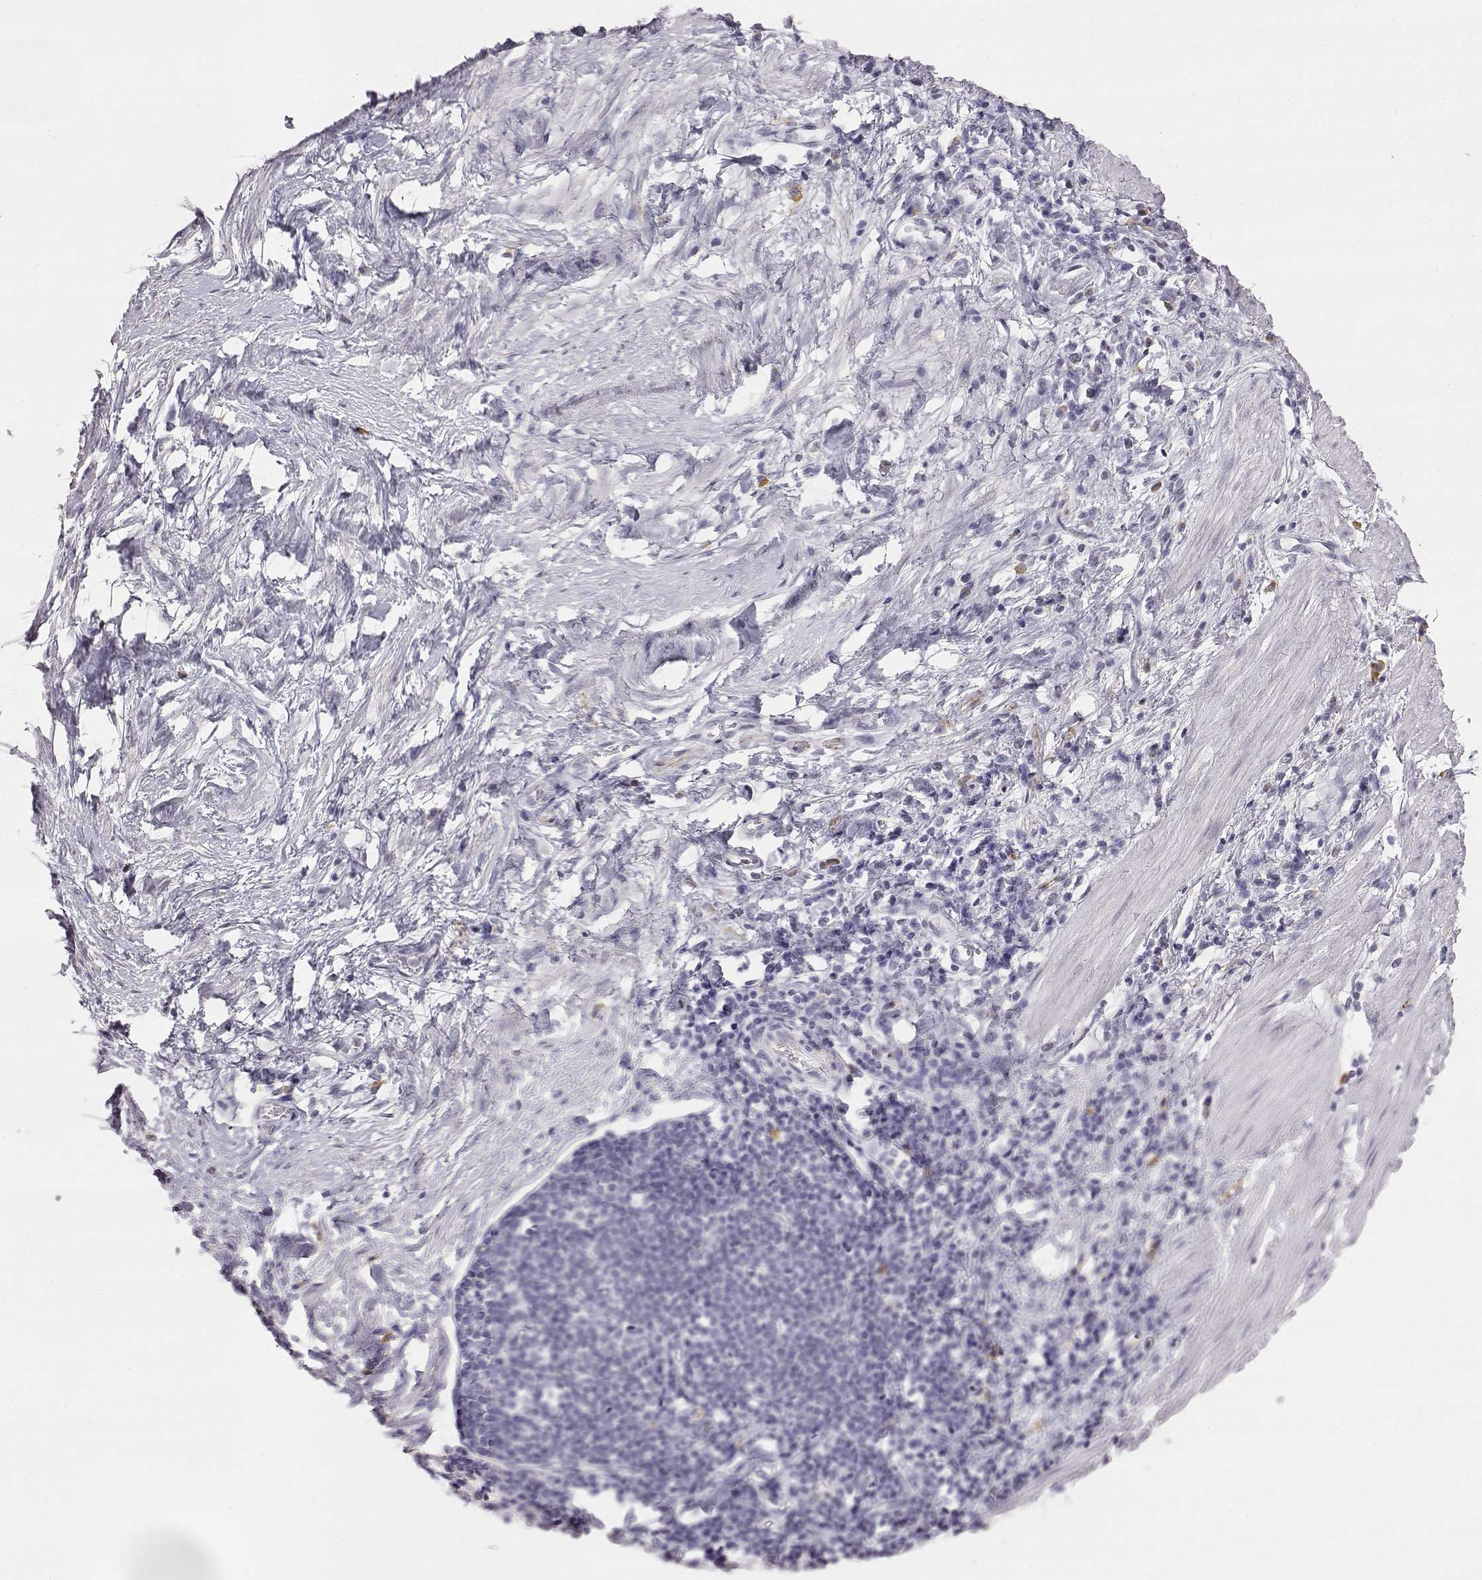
{"staining": {"intensity": "negative", "quantity": "none", "location": "none"}, "tissue": "stomach cancer", "cell_type": "Tumor cells", "image_type": "cancer", "snomed": [{"axis": "morphology", "description": "Adenocarcinoma, NOS"}, {"axis": "topography", "description": "Stomach"}], "caption": "Immunohistochemical staining of human stomach adenocarcinoma displays no significant staining in tumor cells.", "gene": "VGF", "patient": {"sex": "male", "age": 58}}